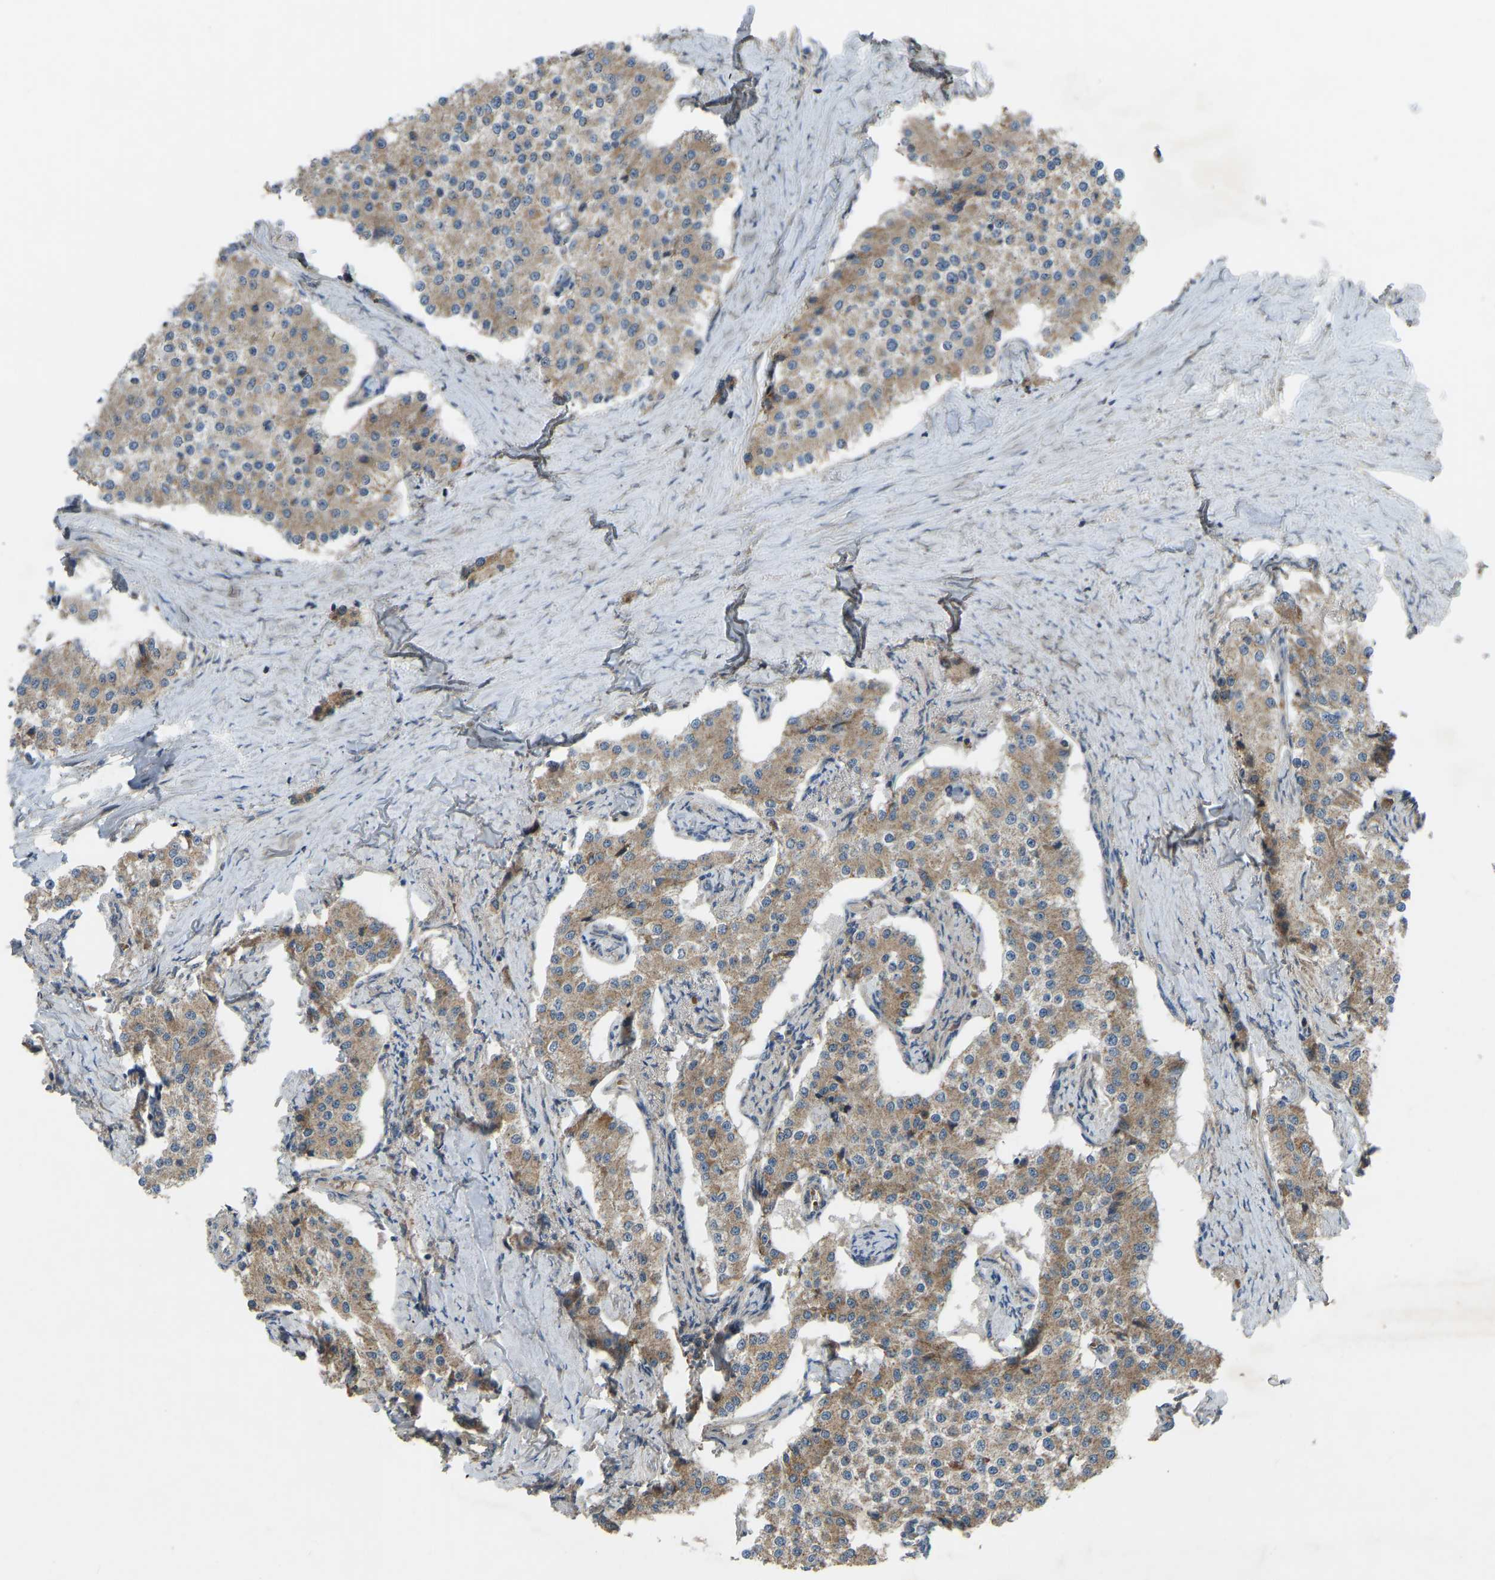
{"staining": {"intensity": "moderate", "quantity": ">75%", "location": "cytoplasmic/membranous"}, "tissue": "carcinoid", "cell_type": "Tumor cells", "image_type": "cancer", "snomed": [{"axis": "morphology", "description": "Carcinoid, malignant, NOS"}, {"axis": "topography", "description": "Colon"}], "caption": "About >75% of tumor cells in carcinoid display moderate cytoplasmic/membranous protein positivity as visualized by brown immunohistochemical staining.", "gene": "ZNF71", "patient": {"sex": "female", "age": 52}}